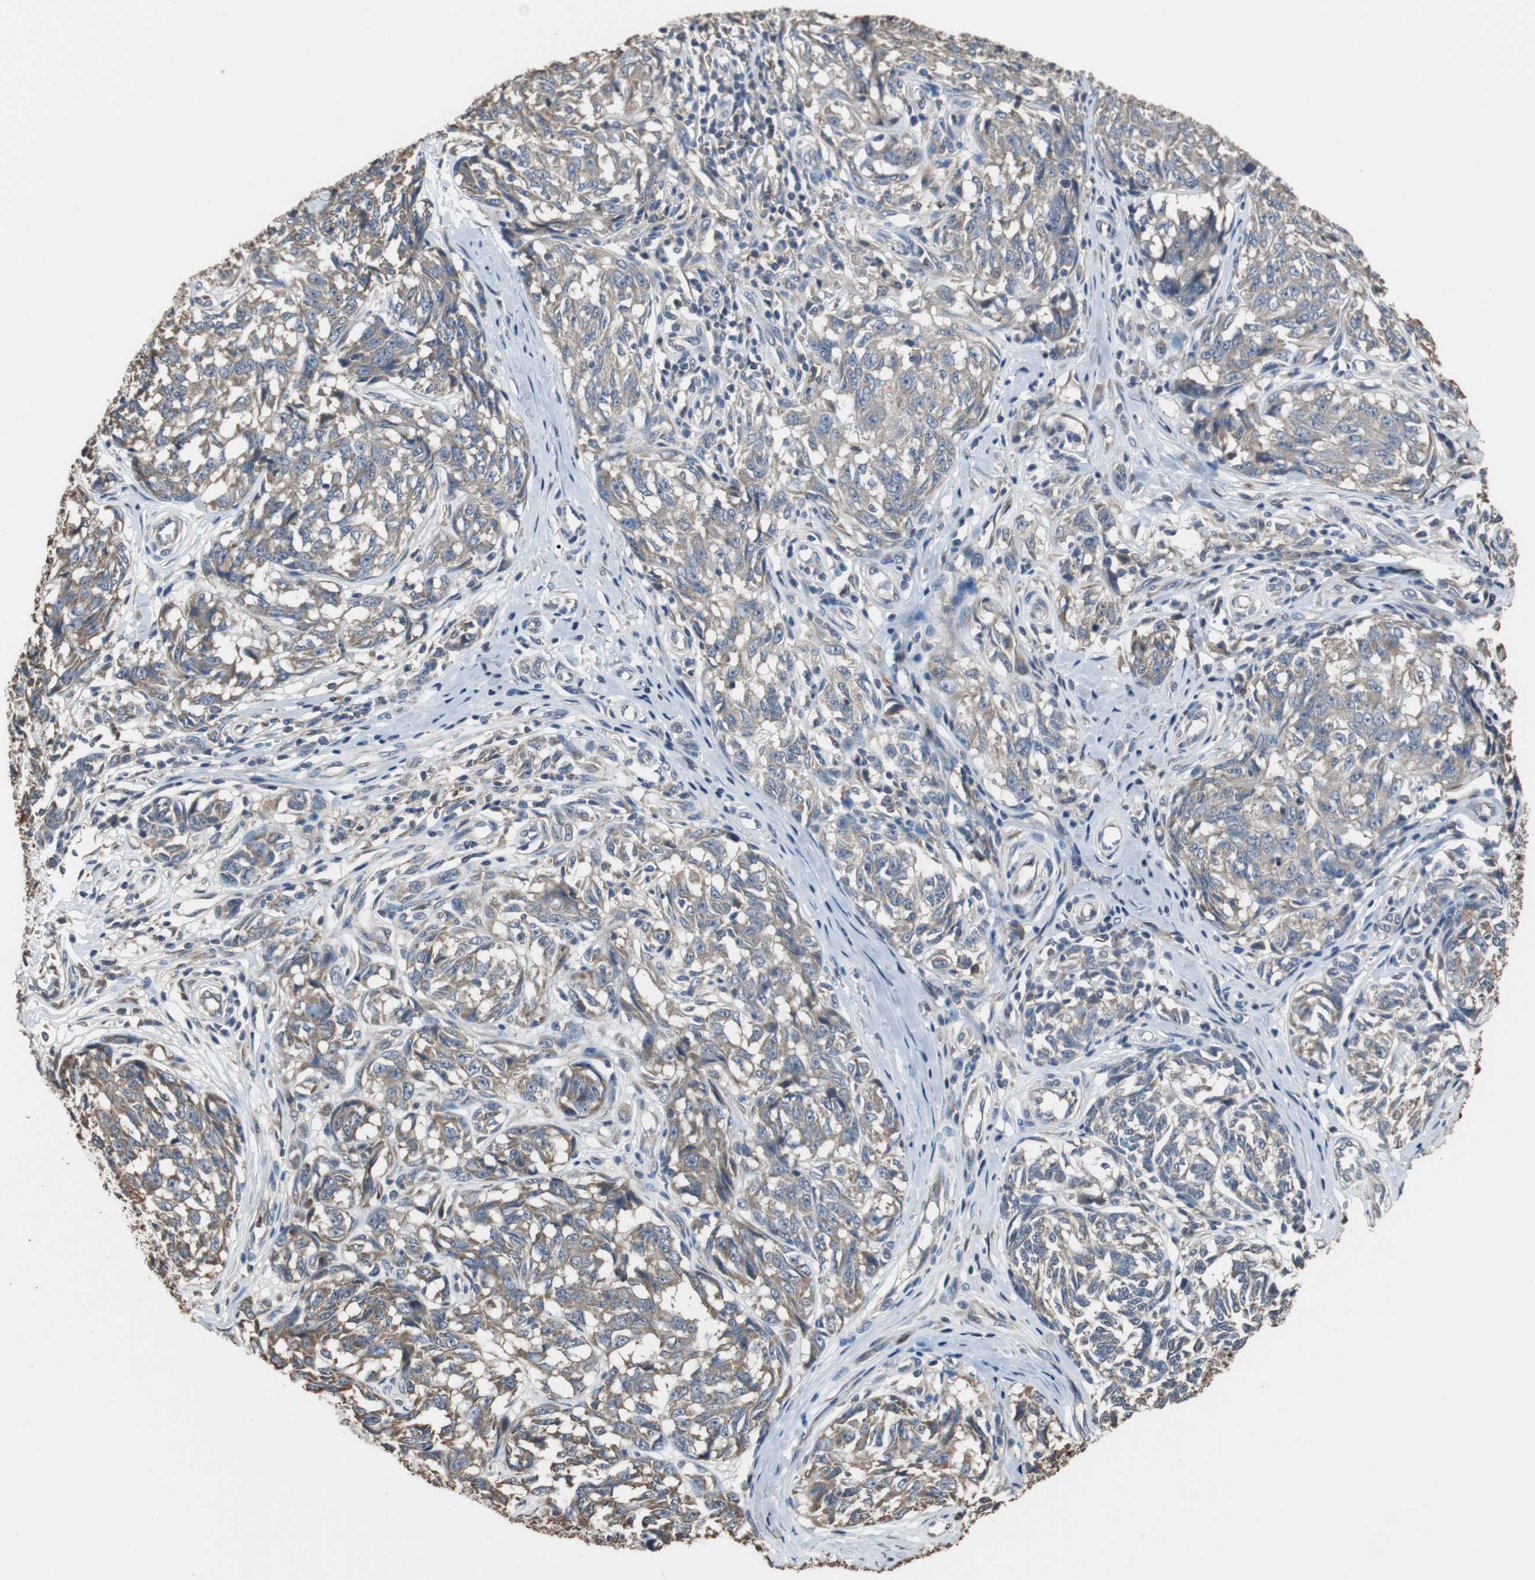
{"staining": {"intensity": "weak", "quantity": "25%-75%", "location": "cytoplasmic/membranous"}, "tissue": "melanoma", "cell_type": "Tumor cells", "image_type": "cancer", "snomed": [{"axis": "morphology", "description": "Malignant melanoma, NOS"}, {"axis": "topography", "description": "Skin"}], "caption": "The immunohistochemical stain labels weak cytoplasmic/membranous staining in tumor cells of malignant melanoma tissue.", "gene": "SCIMP", "patient": {"sex": "female", "age": 64}}